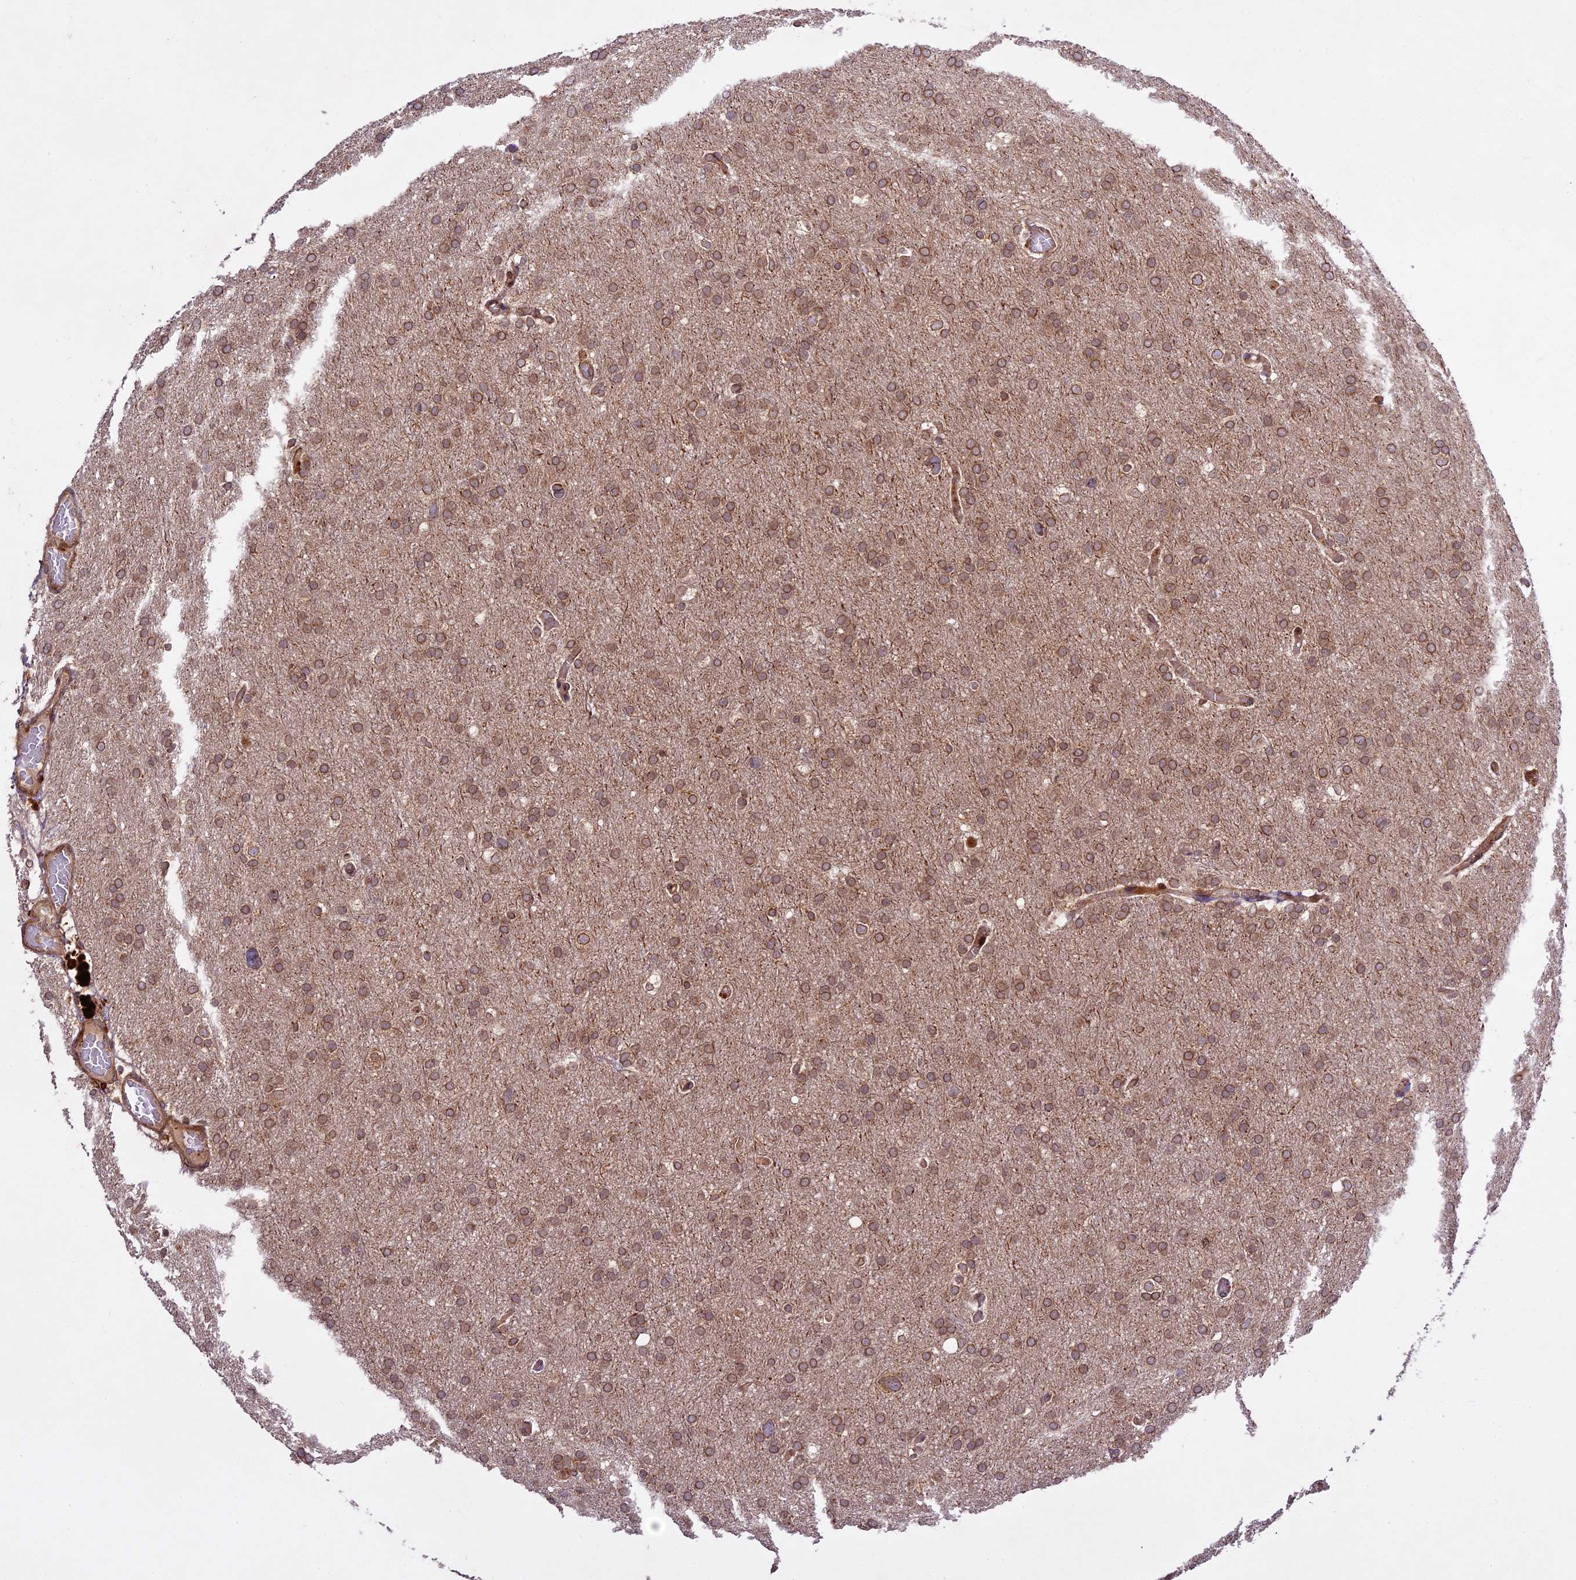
{"staining": {"intensity": "moderate", "quantity": ">75%", "location": "cytoplasmic/membranous"}, "tissue": "glioma", "cell_type": "Tumor cells", "image_type": "cancer", "snomed": [{"axis": "morphology", "description": "Glioma, malignant, High grade"}, {"axis": "topography", "description": "Cerebral cortex"}], "caption": "Immunohistochemical staining of human glioma displays medium levels of moderate cytoplasmic/membranous positivity in approximately >75% of tumor cells. (DAB IHC, brown staining for protein, blue staining for nuclei).", "gene": "DGKH", "patient": {"sex": "female", "age": 36}}